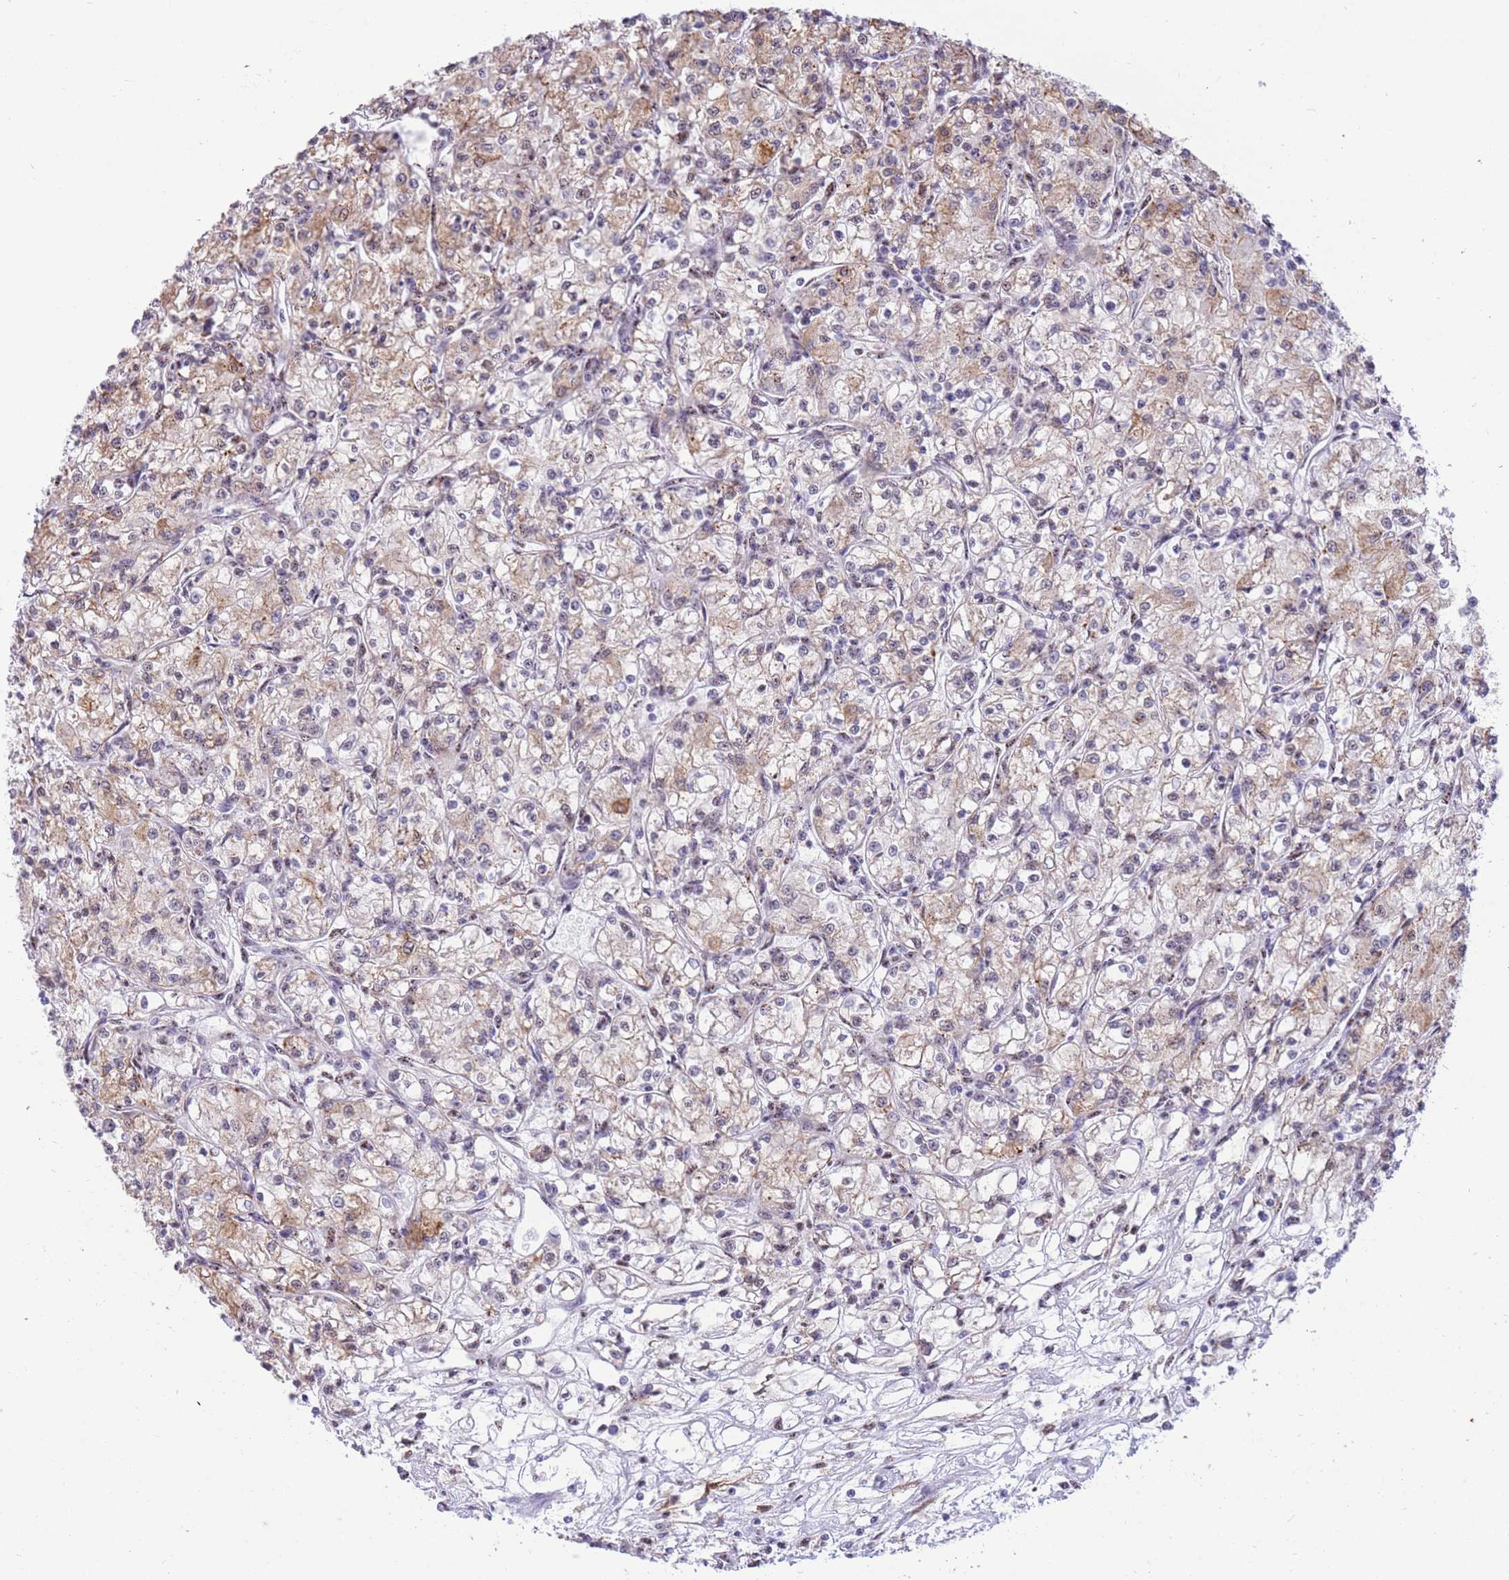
{"staining": {"intensity": "weak", "quantity": "25%-75%", "location": "cytoplasmic/membranous"}, "tissue": "renal cancer", "cell_type": "Tumor cells", "image_type": "cancer", "snomed": [{"axis": "morphology", "description": "Adenocarcinoma, NOS"}, {"axis": "topography", "description": "Kidney"}], "caption": "Renal cancer (adenocarcinoma) stained with a protein marker demonstrates weak staining in tumor cells.", "gene": "FAM153A", "patient": {"sex": "female", "age": 59}}